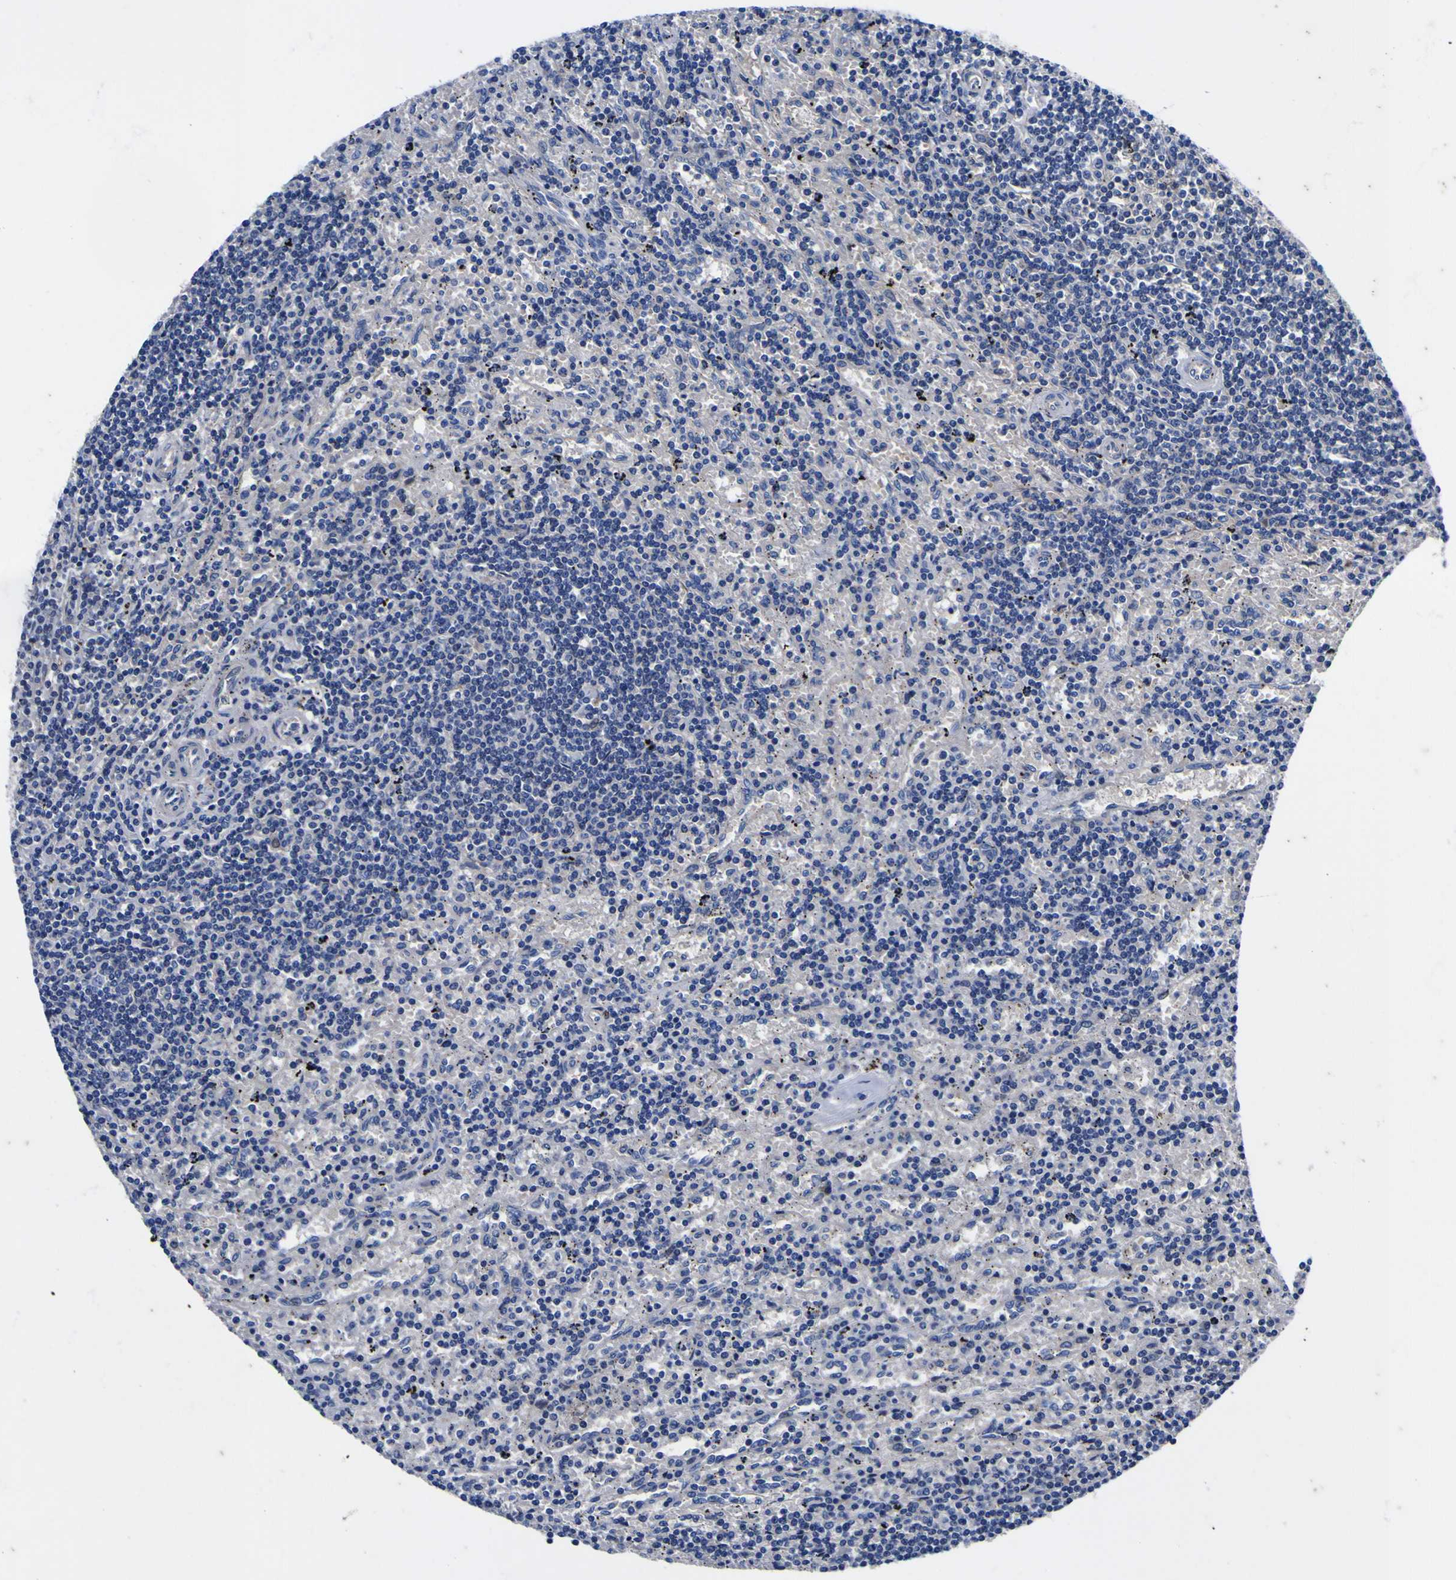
{"staining": {"intensity": "negative", "quantity": "none", "location": "none"}, "tissue": "lymphoma", "cell_type": "Tumor cells", "image_type": "cancer", "snomed": [{"axis": "morphology", "description": "Malignant lymphoma, non-Hodgkin's type, Low grade"}, {"axis": "topography", "description": "Spleen"}], "caption": "This is a photomicrograph of IHC staining of lymphoma, which shows no positivity in tumor cells.", "gene": "VASN", "patient": {"sex": "male", "age": 76}}